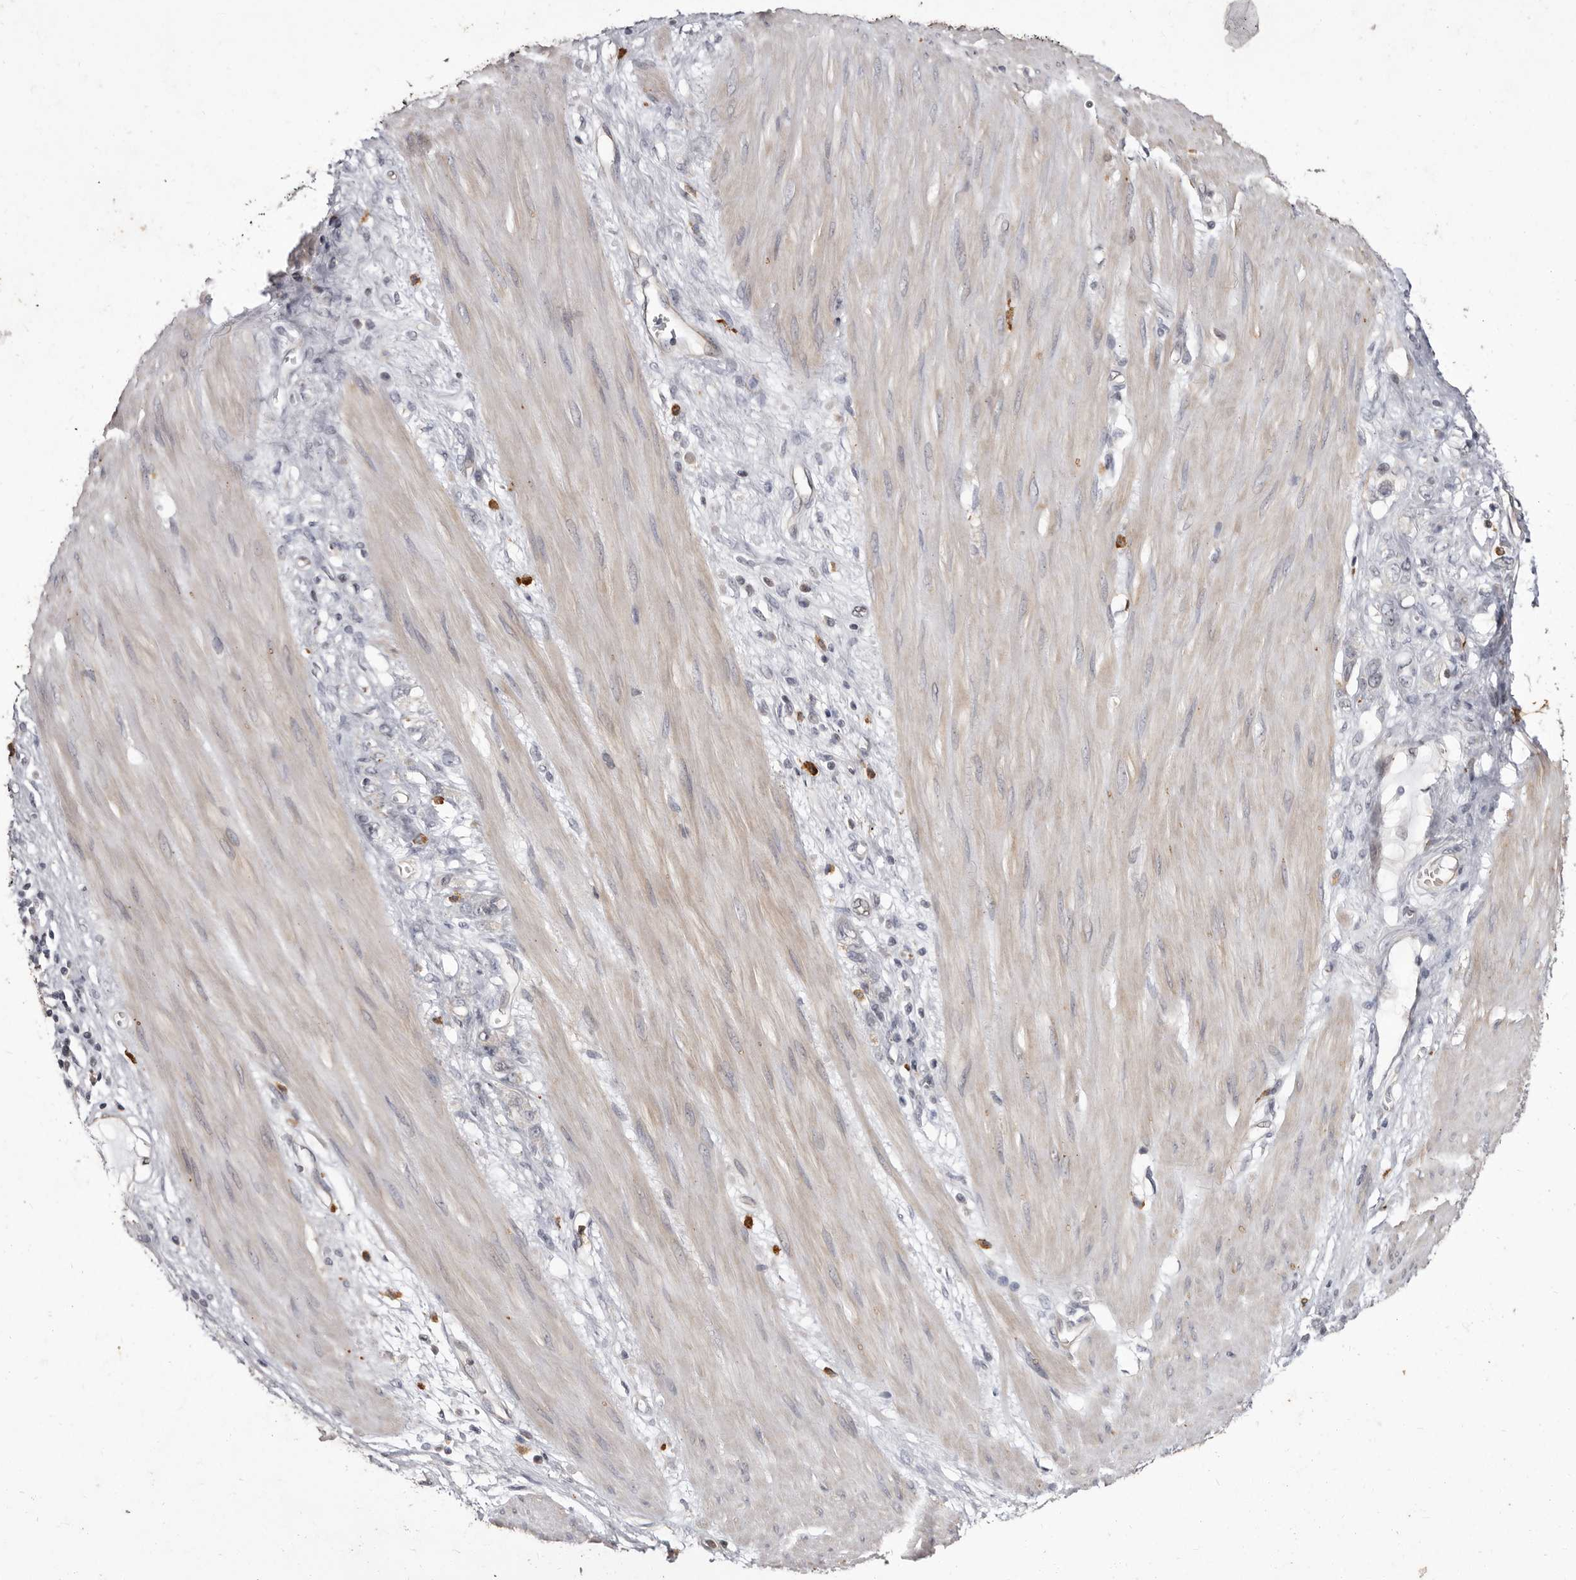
{"staining": {"intensity": "negative", "quantity": "none", "location": "none"}, "tissue": "stomach cancer", "cell_type": "Tumor cells", "image_type": "cancer", "snomed": [{"axis": "morphology", "description": "Adenocarcinoma, NOS"}, {"axis": "topography", "description": "Stomach"}], "caption": "Stomach adenocarcinoma stained for a protein using IHC demonstrates no staining tumor cells.", "gene": "ACLY", "patient": {"sex": "female", "age": 76}}